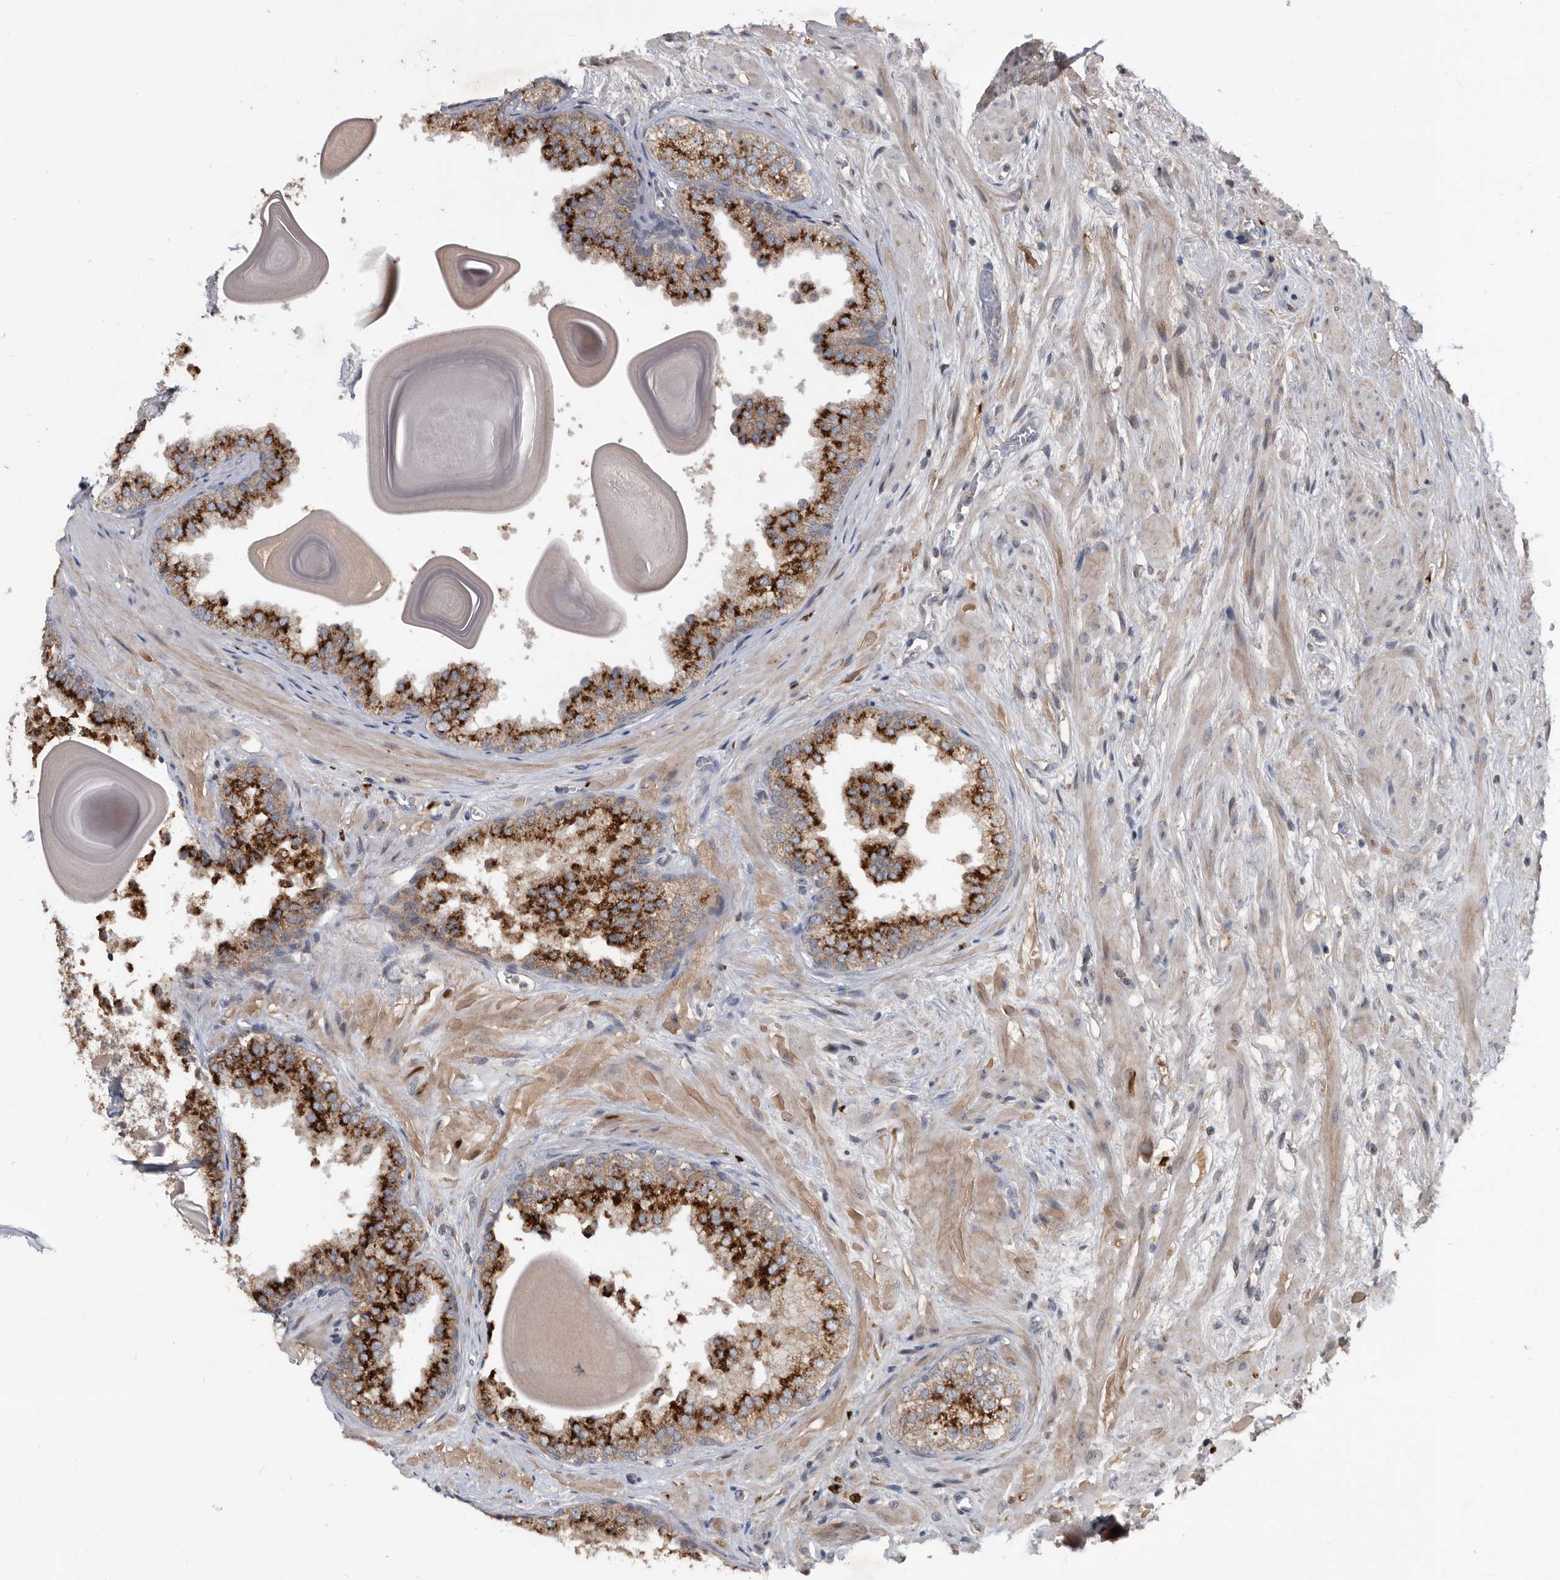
{"staining": {"intensity": "strong", "quantity": ">75%", "location": "cytoplasmic/membranous"}, "tissue": "prostate", "cell_type": "Glandular cells", "image_type": "normal", "snomed": [{"axis": "morphology", "description": "Normal tissue, NOS"}, {"axis": "topography", "description": "Prostate"}], "caption": "A high-resolution image shows immunohistochemistry staining of benign prostate, which demonstrates strong cytoplasmic/membranous staining in about >75% of glandular cells. (DAB (3,3'-diaminobenzidine) IHC, brown staining for protein, blue staining for nuclei).", "gene": "PI15", "patient": {"sex": "male", "age": 48}}